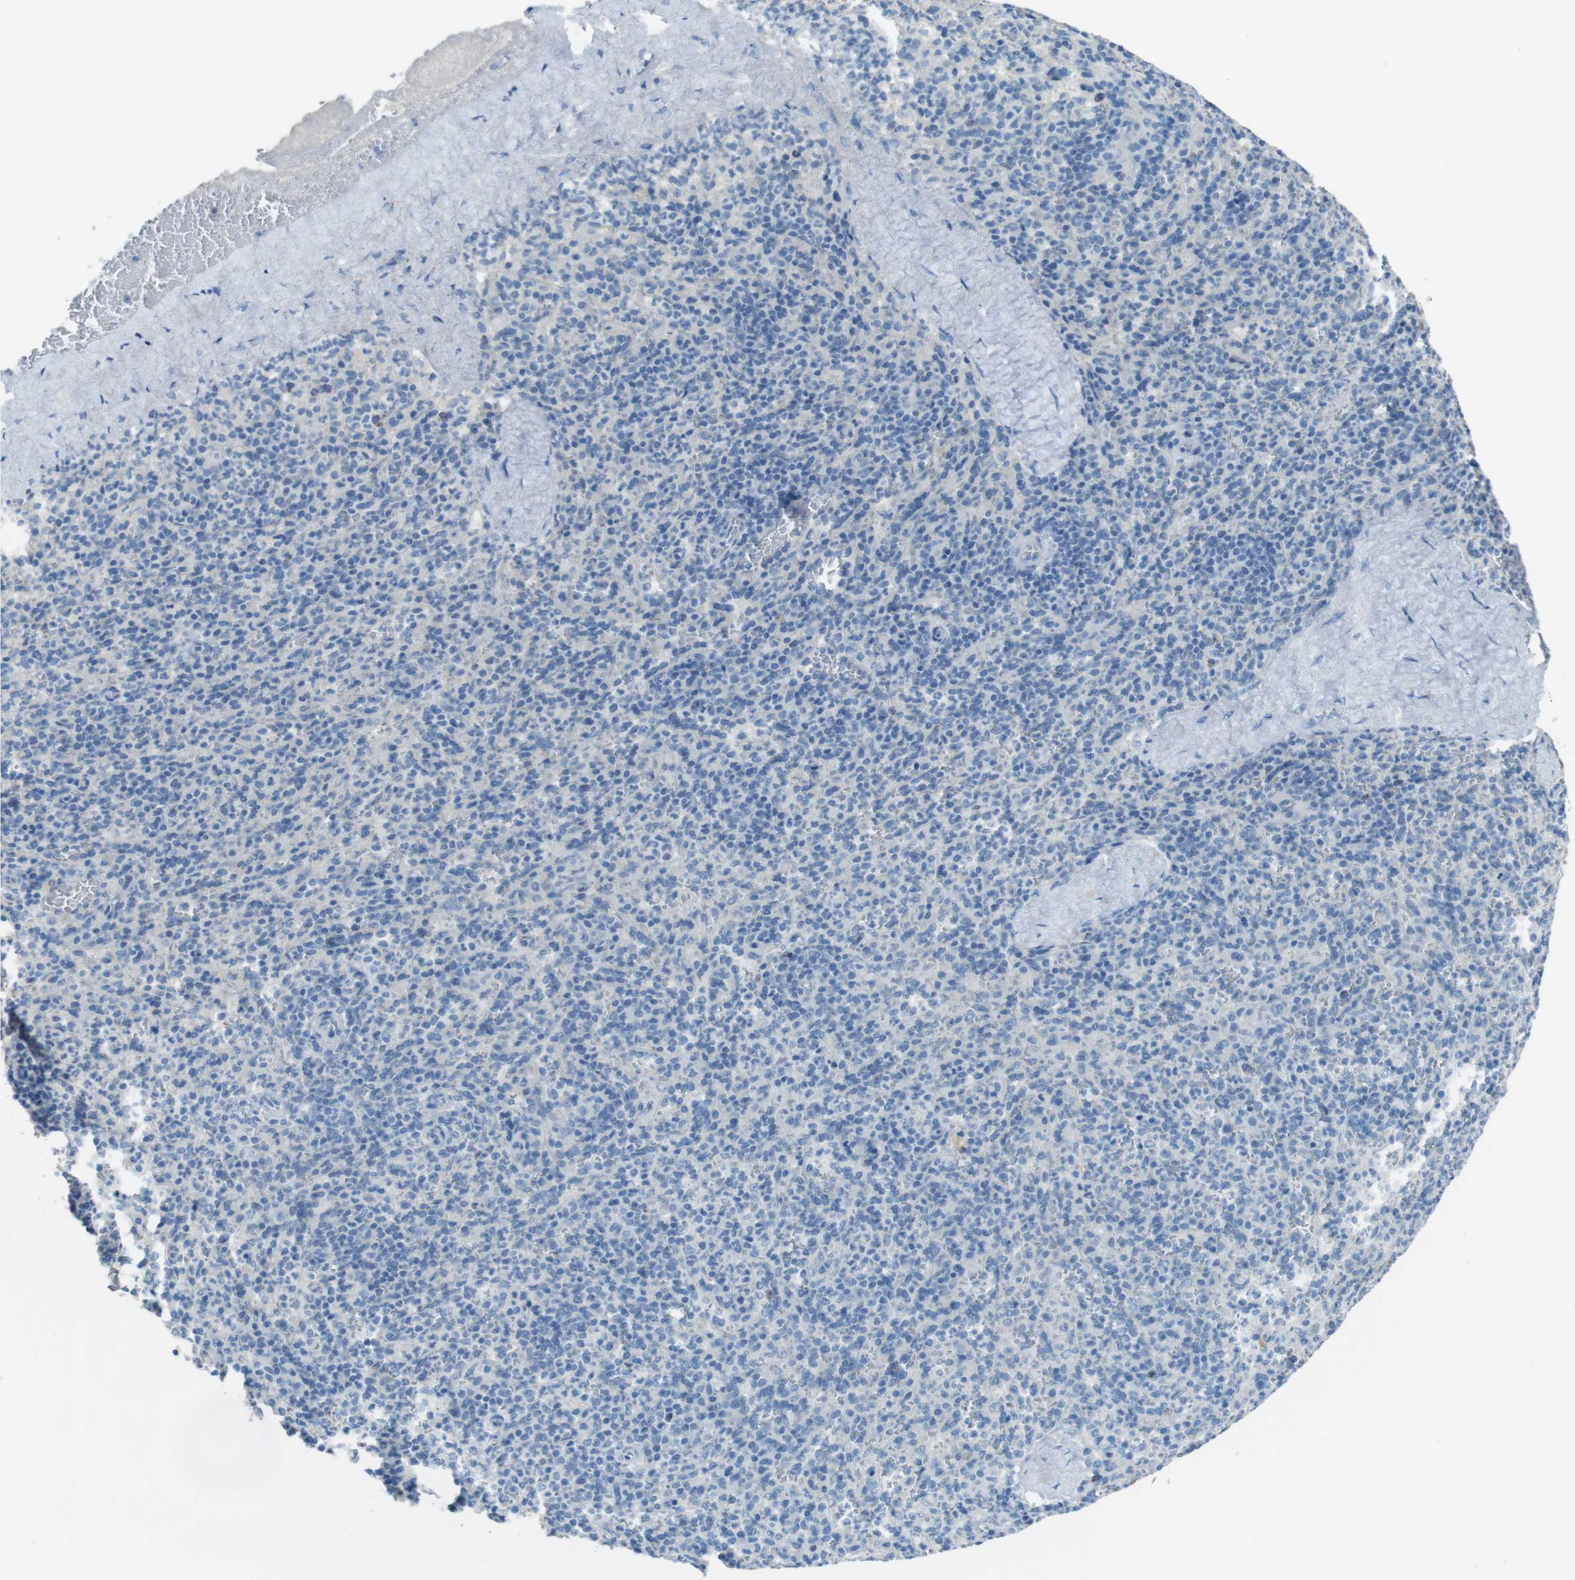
{"staining": {"intensity": "moderate", "quantity": "<25%", "location": "cytoplasmic/membranous"}, "tissue": "spleen", "cell_type": "Cells in red pulp", "image_type": "normal", "snomed": [{"axis": "morphology", "description": "Normal tissue, NOS"}, {"axis": "topography", "description": "Spleen"}], "caption": "DAB (3,3'-diaminobenzidine) immunohistochemical staining of normal human spleen reveals moderate cytoplasmic/membranous protein expression in about <25% of cells in red pulp. (IHC, brightfield microscopy, high magnification).", "gene": "ENTPD7", "patient": {"sex": "male", "age": 36}}